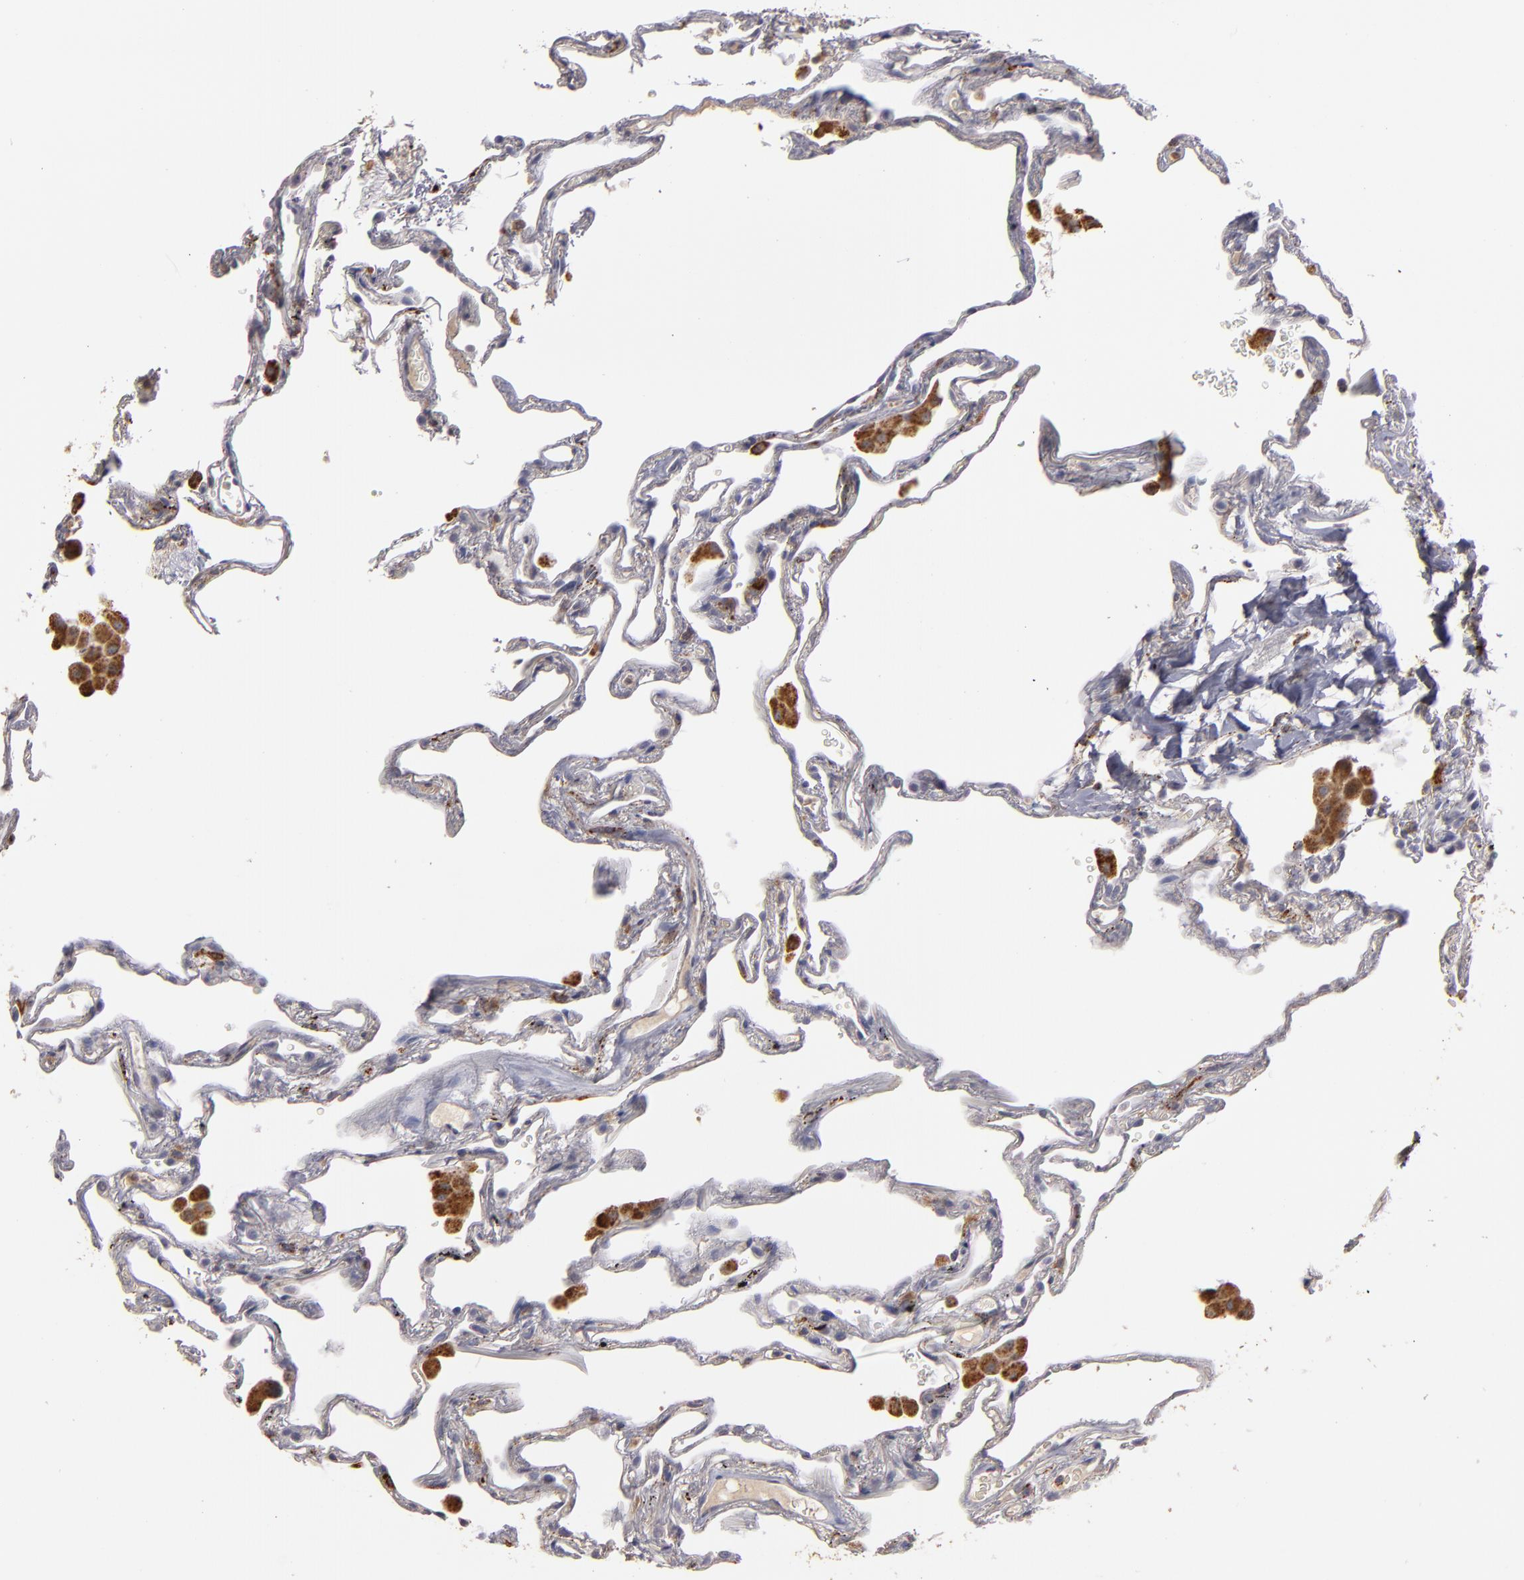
{"staining": {"intensity": "weak", "quantity": "25%-75%", "location": "cytoplasmic/membranous"}, "tissue": "lung", "cell_type": "Alveolar cells", "image_type": "normal", "snomed": [{"axis": "morphology", "description": "Normal tissue, NOS"}, {"axis": "morphology", "description": "Inflammation, NOS"}, {"axis": "topography", "description": "Lung"}], "caption": "Alveolar cells exhibit low levels of weak cytoplasmic/membranous expression in approximately 25%-75% of cells in unremarkable human lung. The staining was performed using DAB, with brown indicating positive protein expression. Nuclei are stained blue with hematoxylin.", "gene": "TRAF1", "patient": {"sex": "male", "age": 69}}